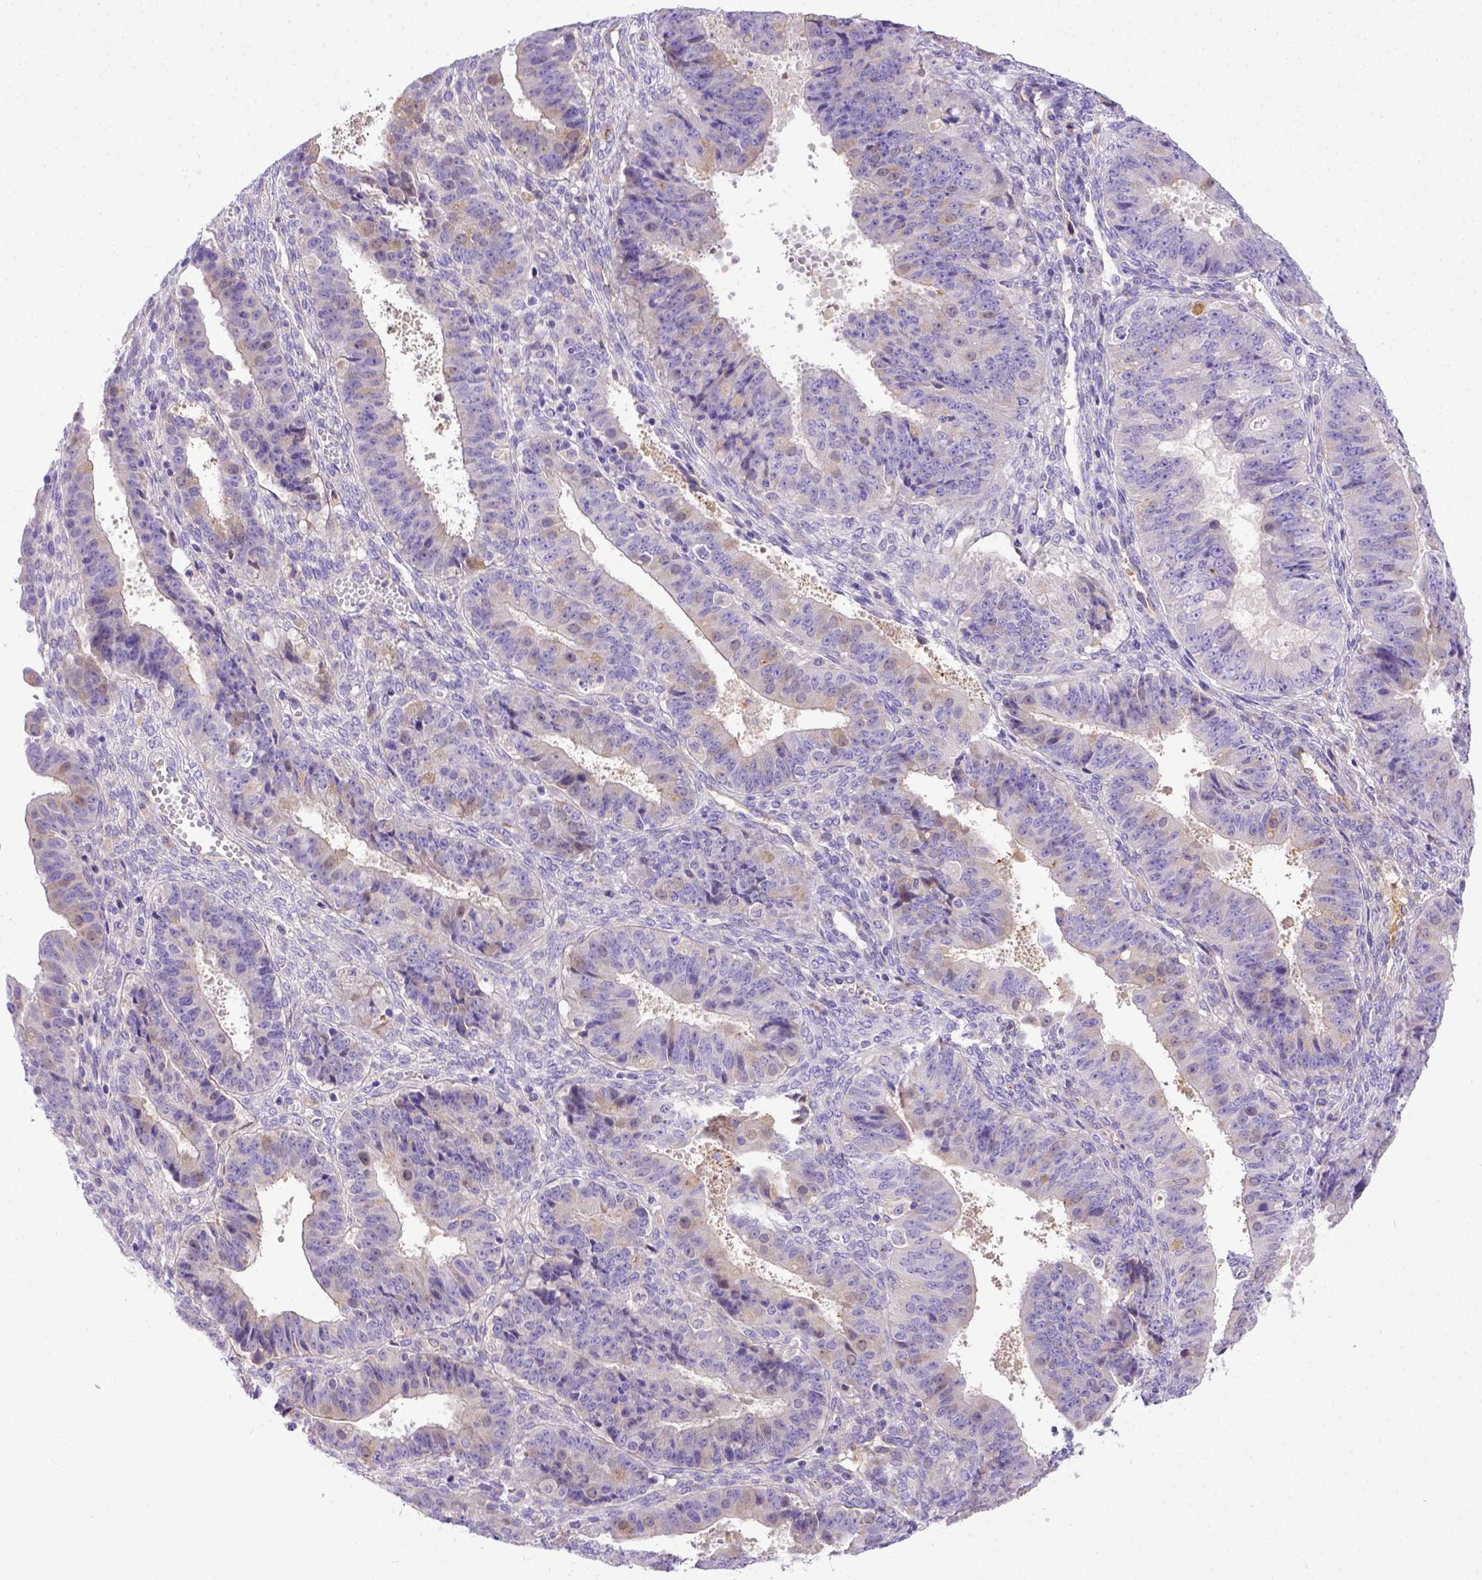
{"staining": {"intensity": "weak", "quantity": "<25%", "location": "cytoplasmic/membranous"}, "tissue": "ovarian cancer", "cell_type": "Tumor cells", "image_type": "cancer", "snomed": [{"axis": "morphology", "description": "Carcinoma, endometroid"}, {"axis": "topography", "description": "Ovary"}], "caption": "The image shows no significant staining in tumor cells of endometroid carcinoma (ovarian). (DAB immunohistochemistry, high magnification).", "gene": "CFAP300", "patient": {"sex": "female", "age": 42}}